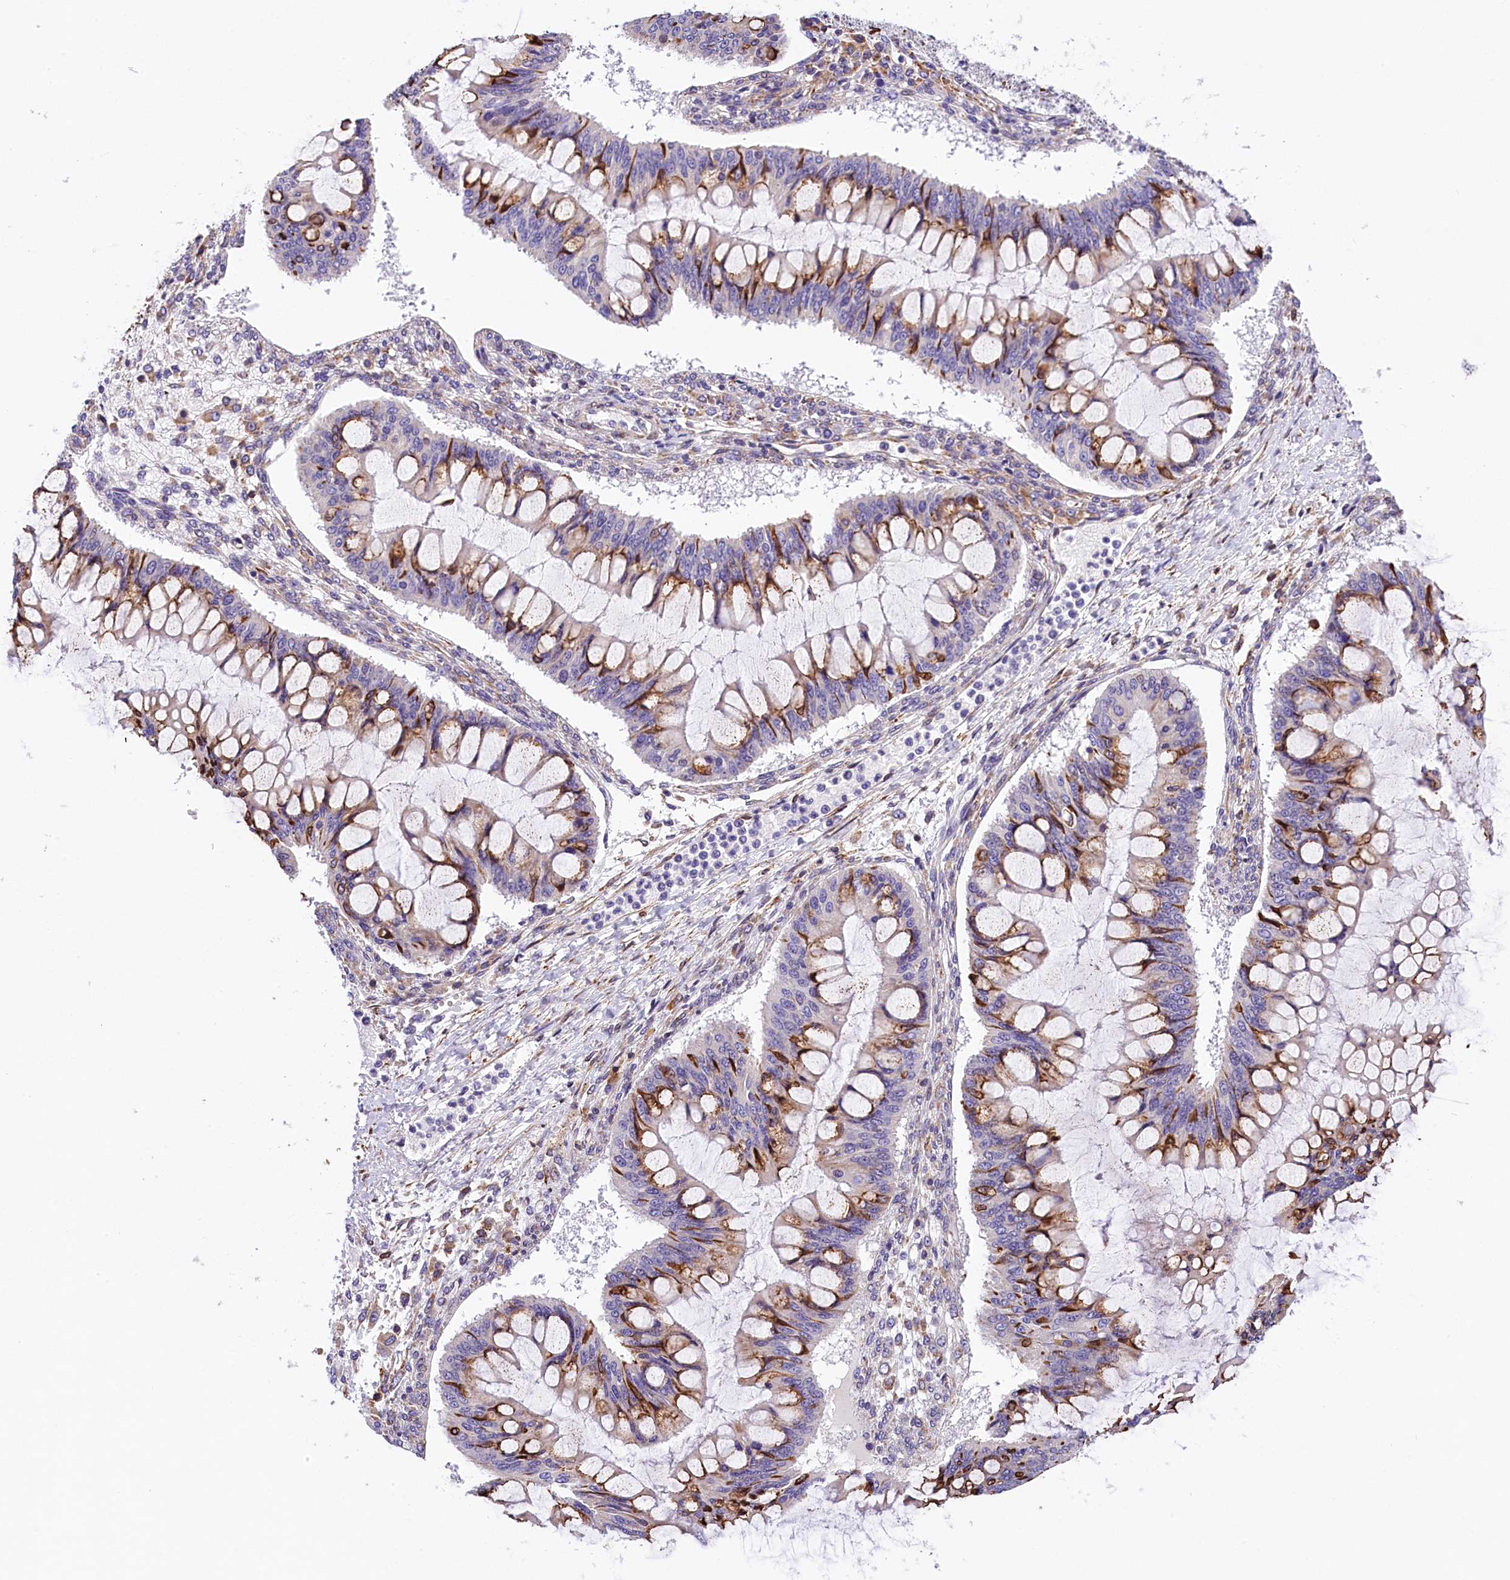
{"staining": {"intensity": "moderate", "quantity": "25%-75%", "location": "cytoplasmic/membranous"}, "tissue": "ovarian cancer", "cell_type": "Tumor cells", "image_type": "cancer", "snomed": [{"axis": "morphology", "description": "Cystadenocarcinoma, mucinous, NOS"}, {"axis": "topography", "description": "Ovary"}], "caption": "A medium amount of moderate cytoplasmic/membranous positivity is appreciated in about 25%-75% of tumor cells in ovarian mucinous cystadenocarcinoma tissue.", "gene": "ITGA1", "patient": {"sex": "female", "age": 73}}